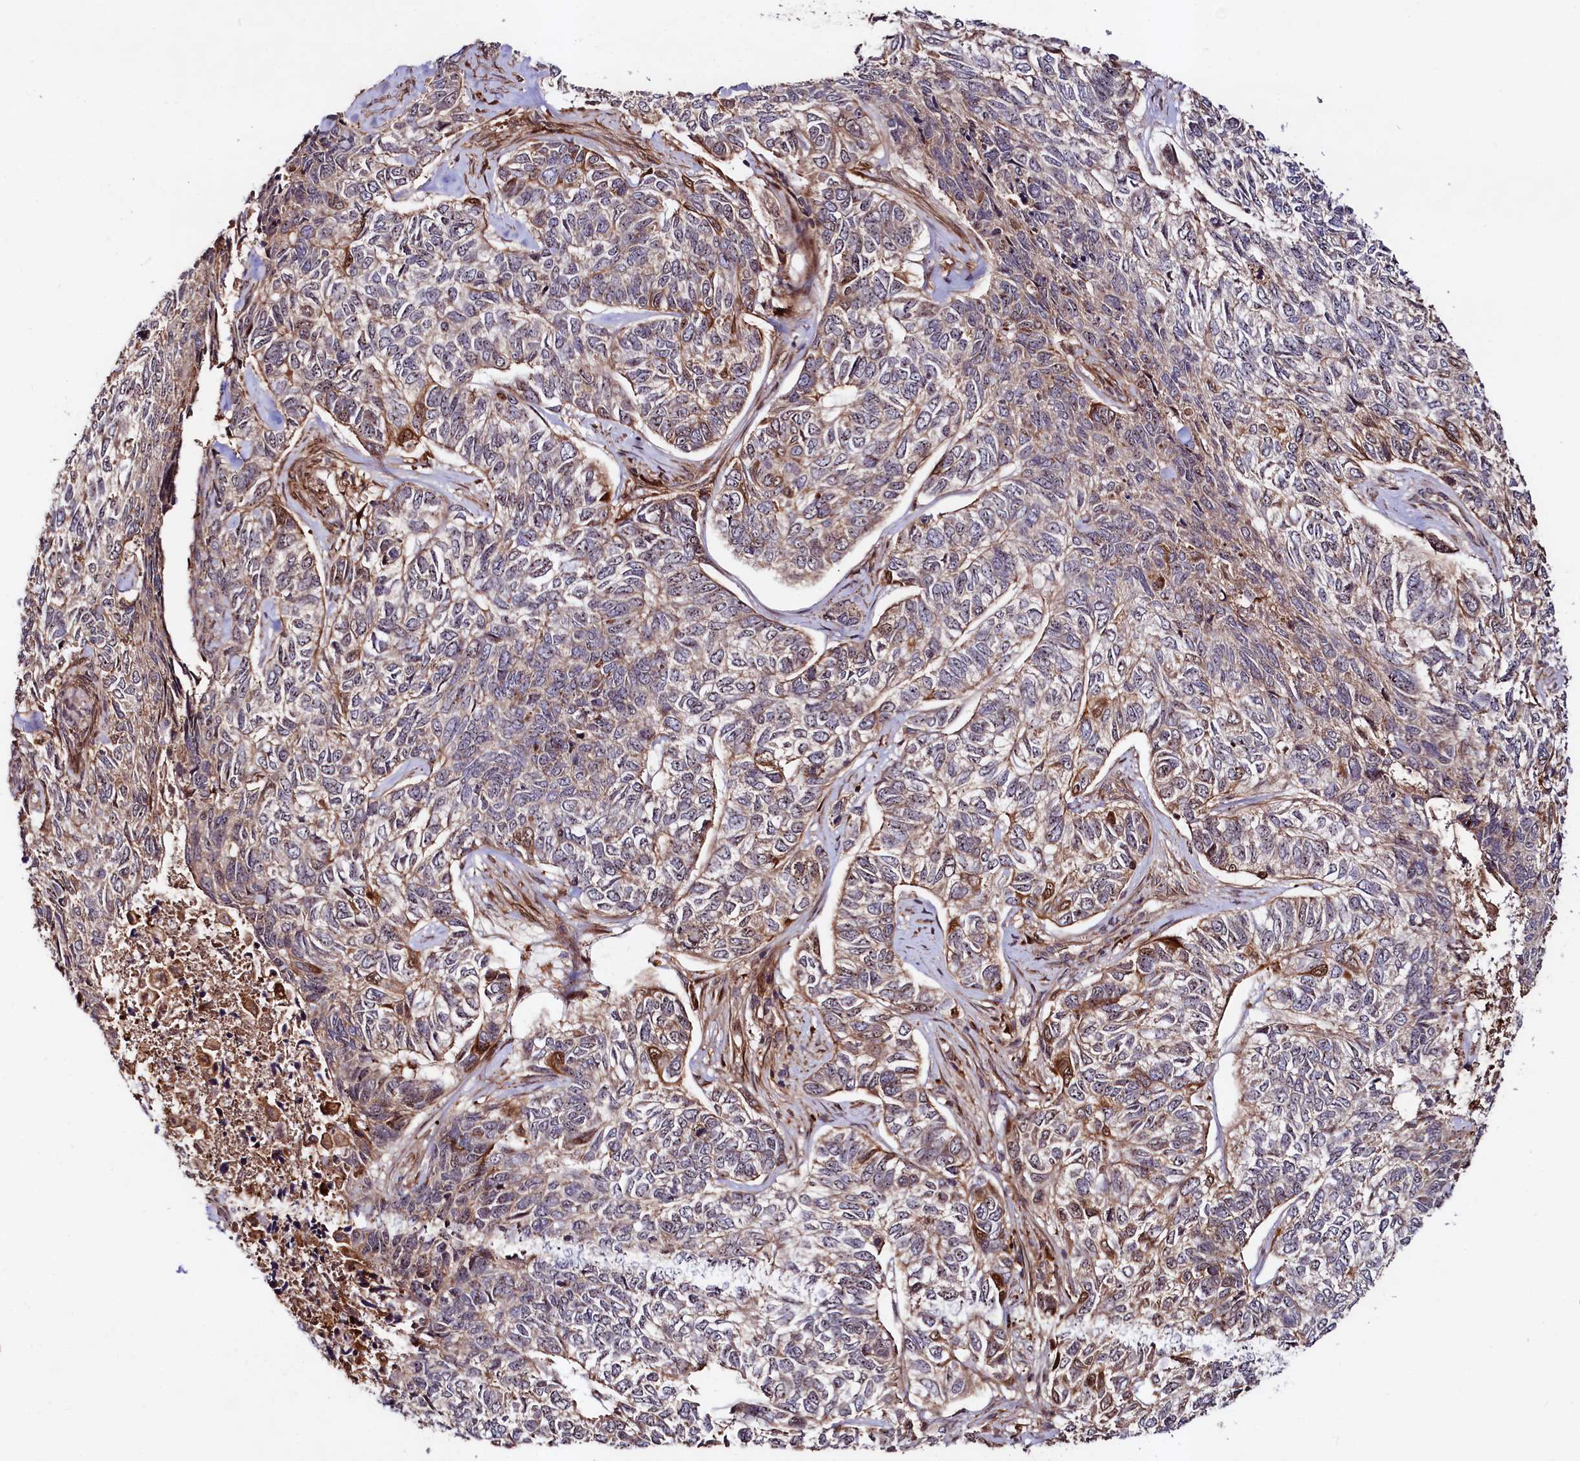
{"staining": {"intensity": "moderate", "quantity": "25%-75%", "location": "cytoplasmic/membranous,nuclear"}, "tissue": "skin cancer", "cell_type": "Tumor cells", "image_type": "cancer", "snomed": [{"axis": "morphology", "description": "Basal cell carcinoma"}, {"axis": "topography", "description": "Skin"}], "caption": "Skin basal cell carcinoma stained with immunohistochemistry (IHC) demonstrates moderate cytoplasmic/membranous and nuclear positivity in about 25%-75% of tumor cells.", "gene": "NEDD1", "patient": {"sex": "female", "age": 65}}